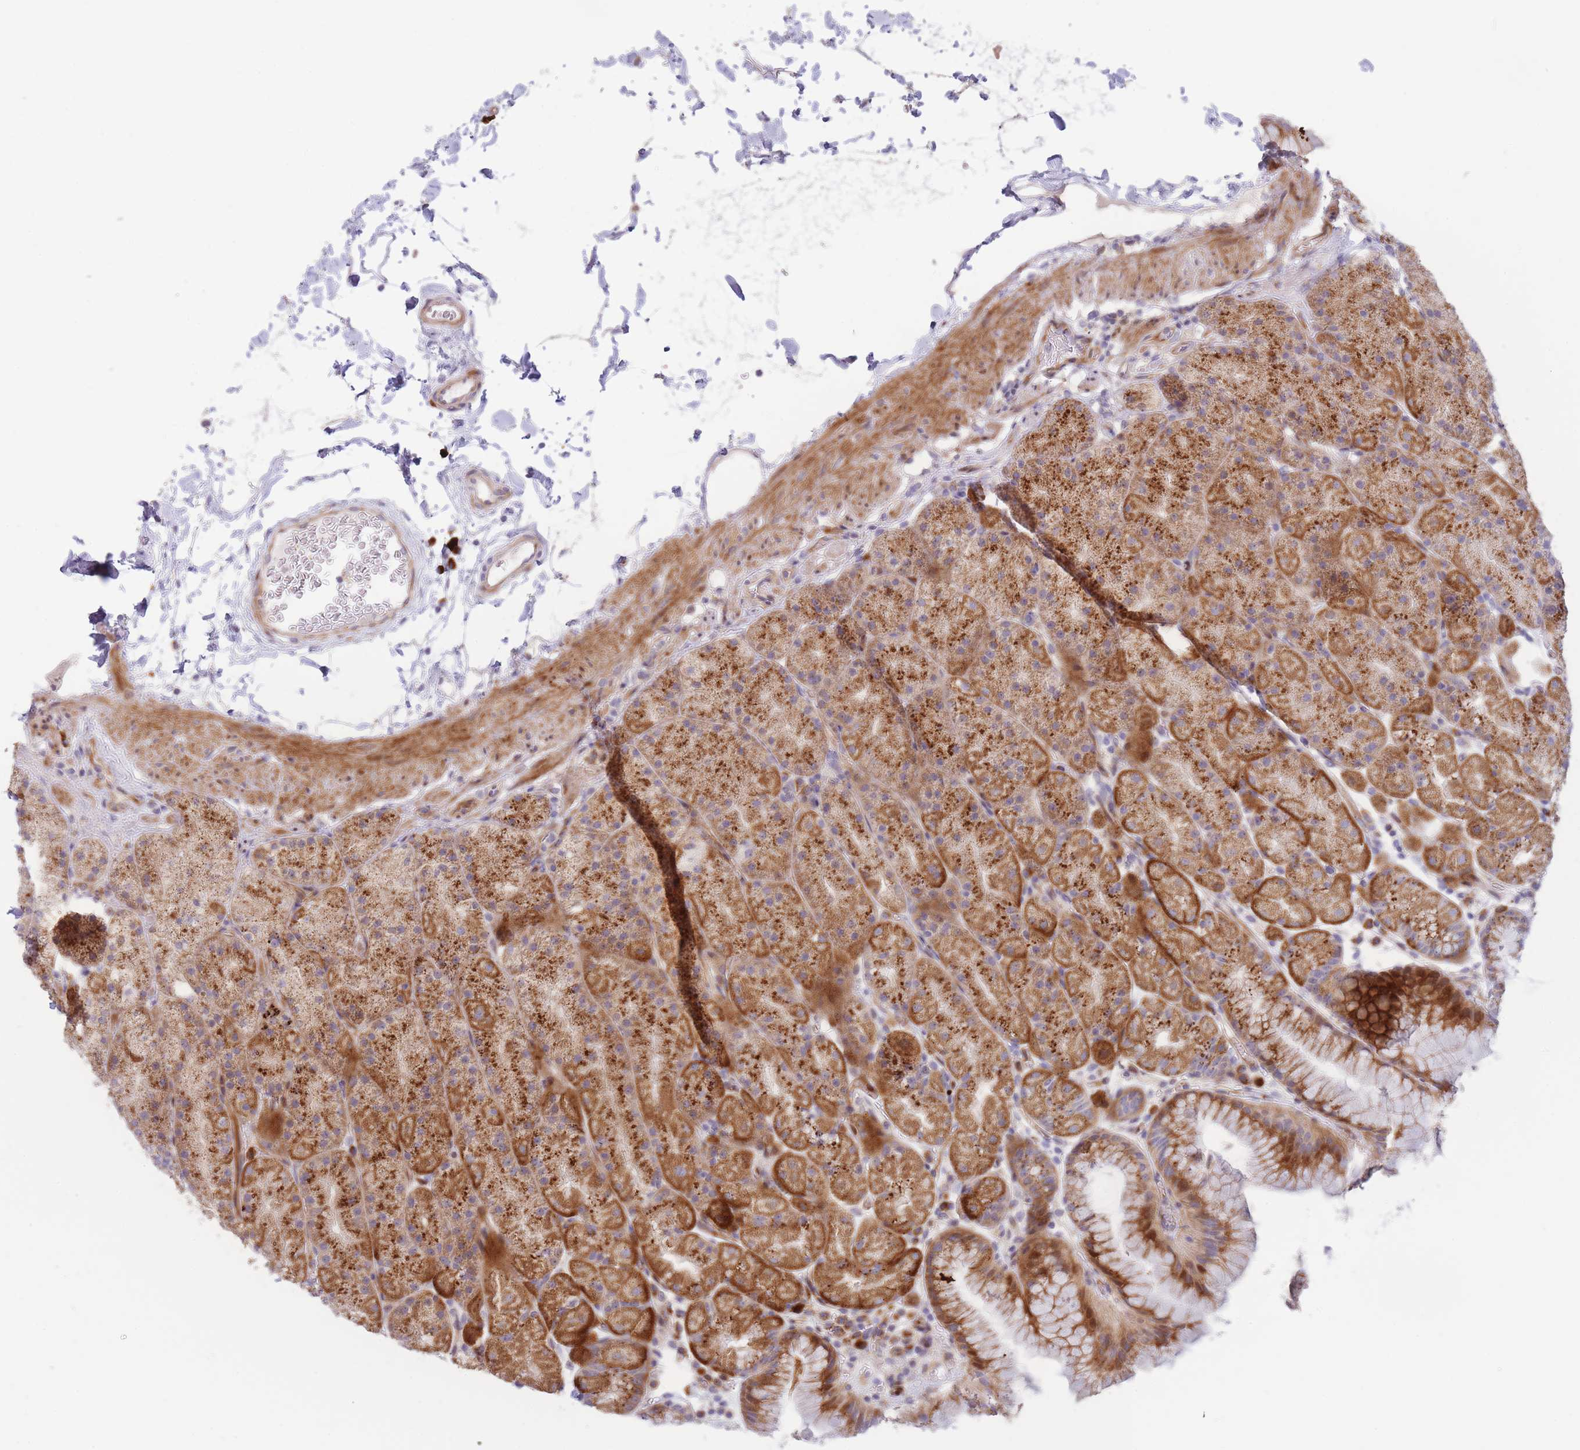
{"staining": {"intensity": "strong", "quantity": "25%-75%", "location": "cytoplasmic/membranous"}, "tissue": "stomach", "cell_type": "Glandular cells", "image_type": "normal", "snomed": [{"axis": "morphology", "description": "Normal tissue, NOS"}, {"axis": "topography", "description": "Stomach, upper"}, {"axis": "topography", "description": "Stomach, lower"}], "caption": "Immunohistochemical staining of benign stomach demonstrates strong cytoplasmic/membranous protein staining in about 25%-75% of glandular cells.", "gene": "ATP5MC2", "patient": {"sex": "male", "age": 67}}